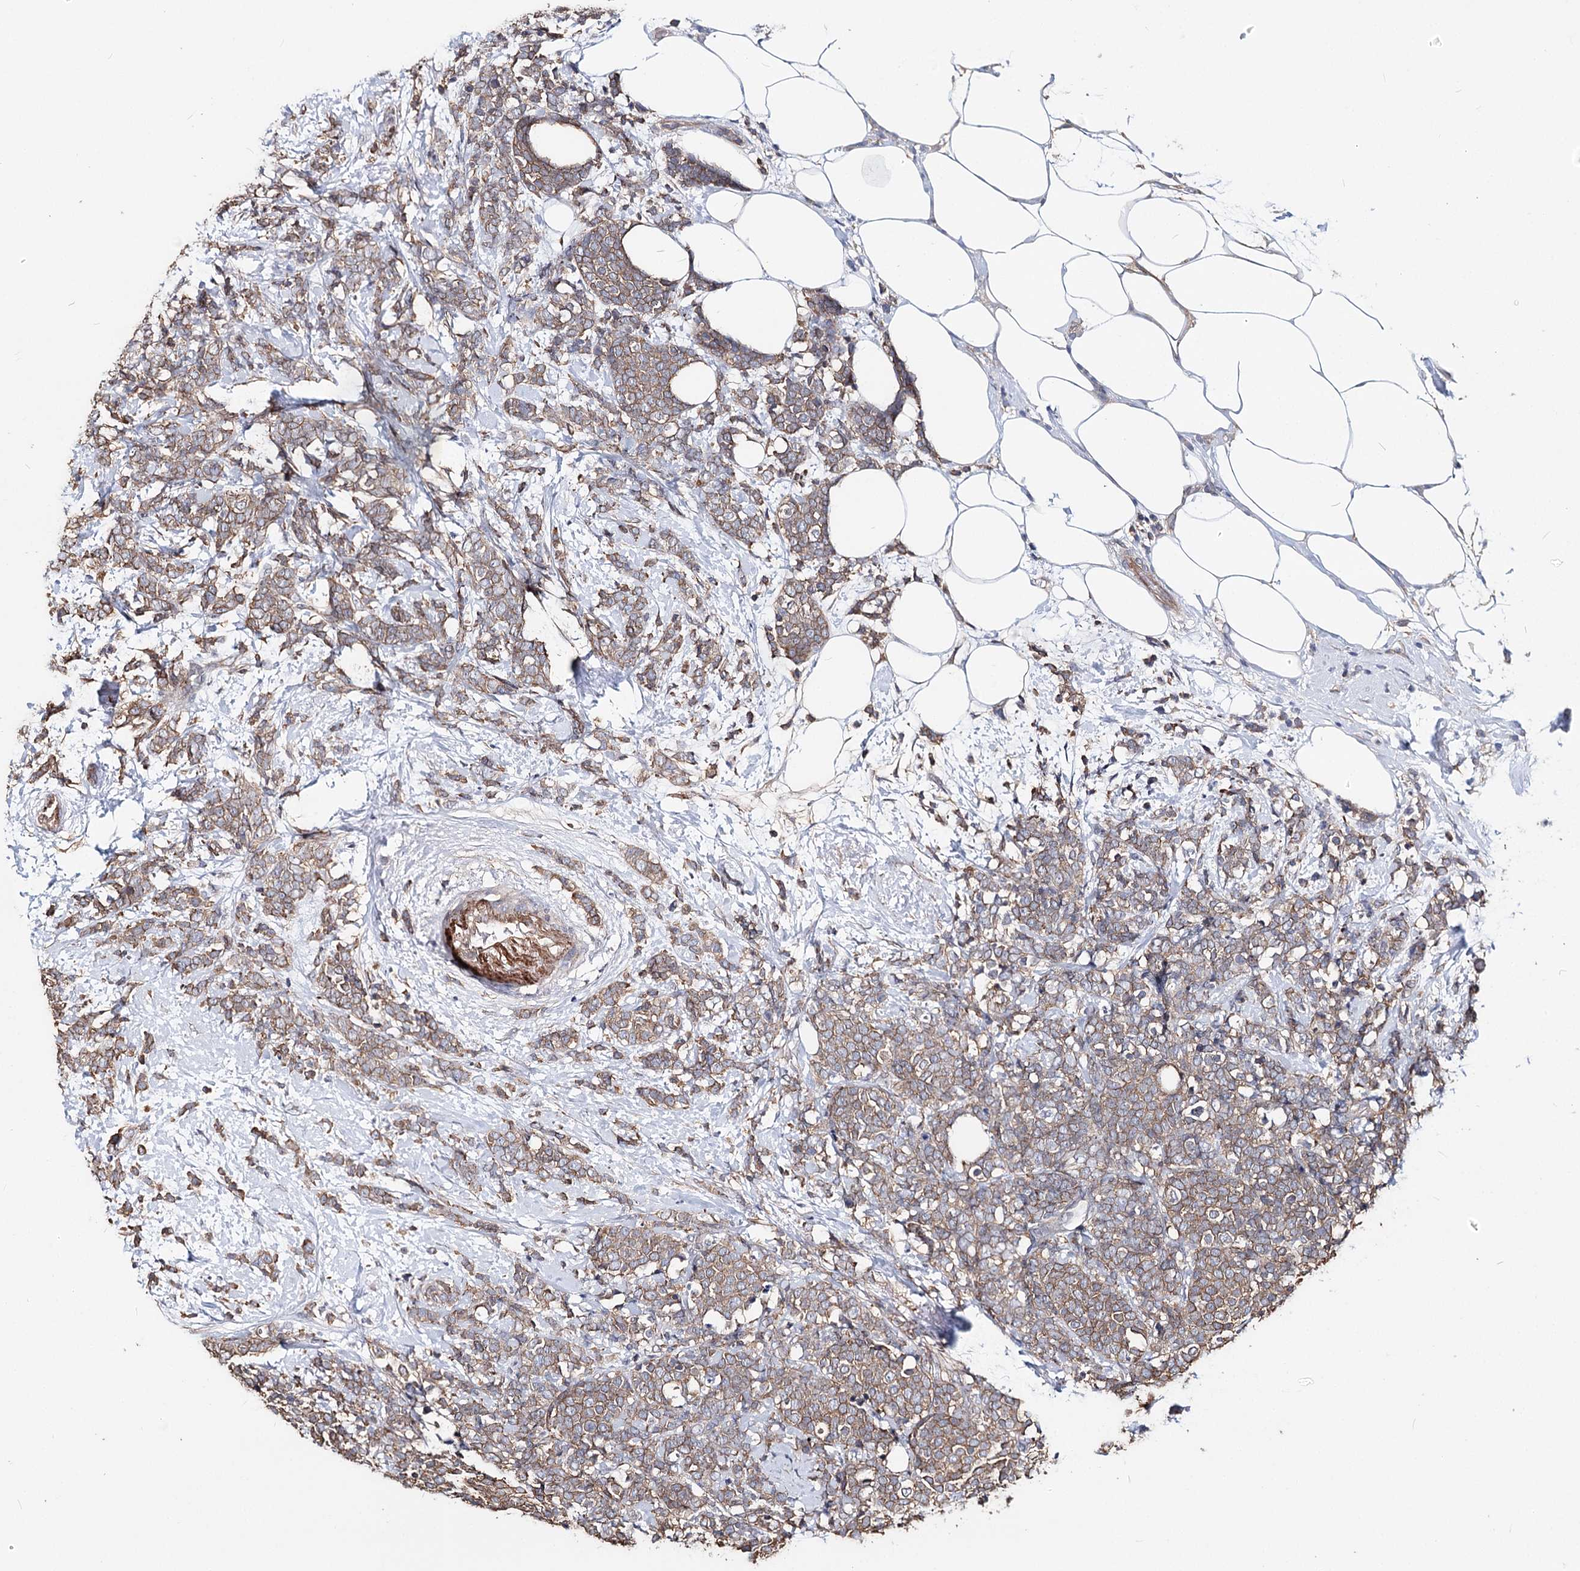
{"staining": {"intensity": "moderate", "quantity": ">75%", "location": "cytoplasmic/membranous"}, "tissue": "breast cancer", "cell_type": "Tumor cells", "image_type": "cancer", "snomed": [{"axis": "morphology", "description": "Lobular carcinoma"}, {"axis": "topography", "description": "Breast"}], "caption": "Protein expression analysis of human breast cancer reveals moderate cytoplasmic/membranous expression in about >75% of tumor cells.", "gene": "TMEM218", "patient": {"sex": "female", "age": 58}}